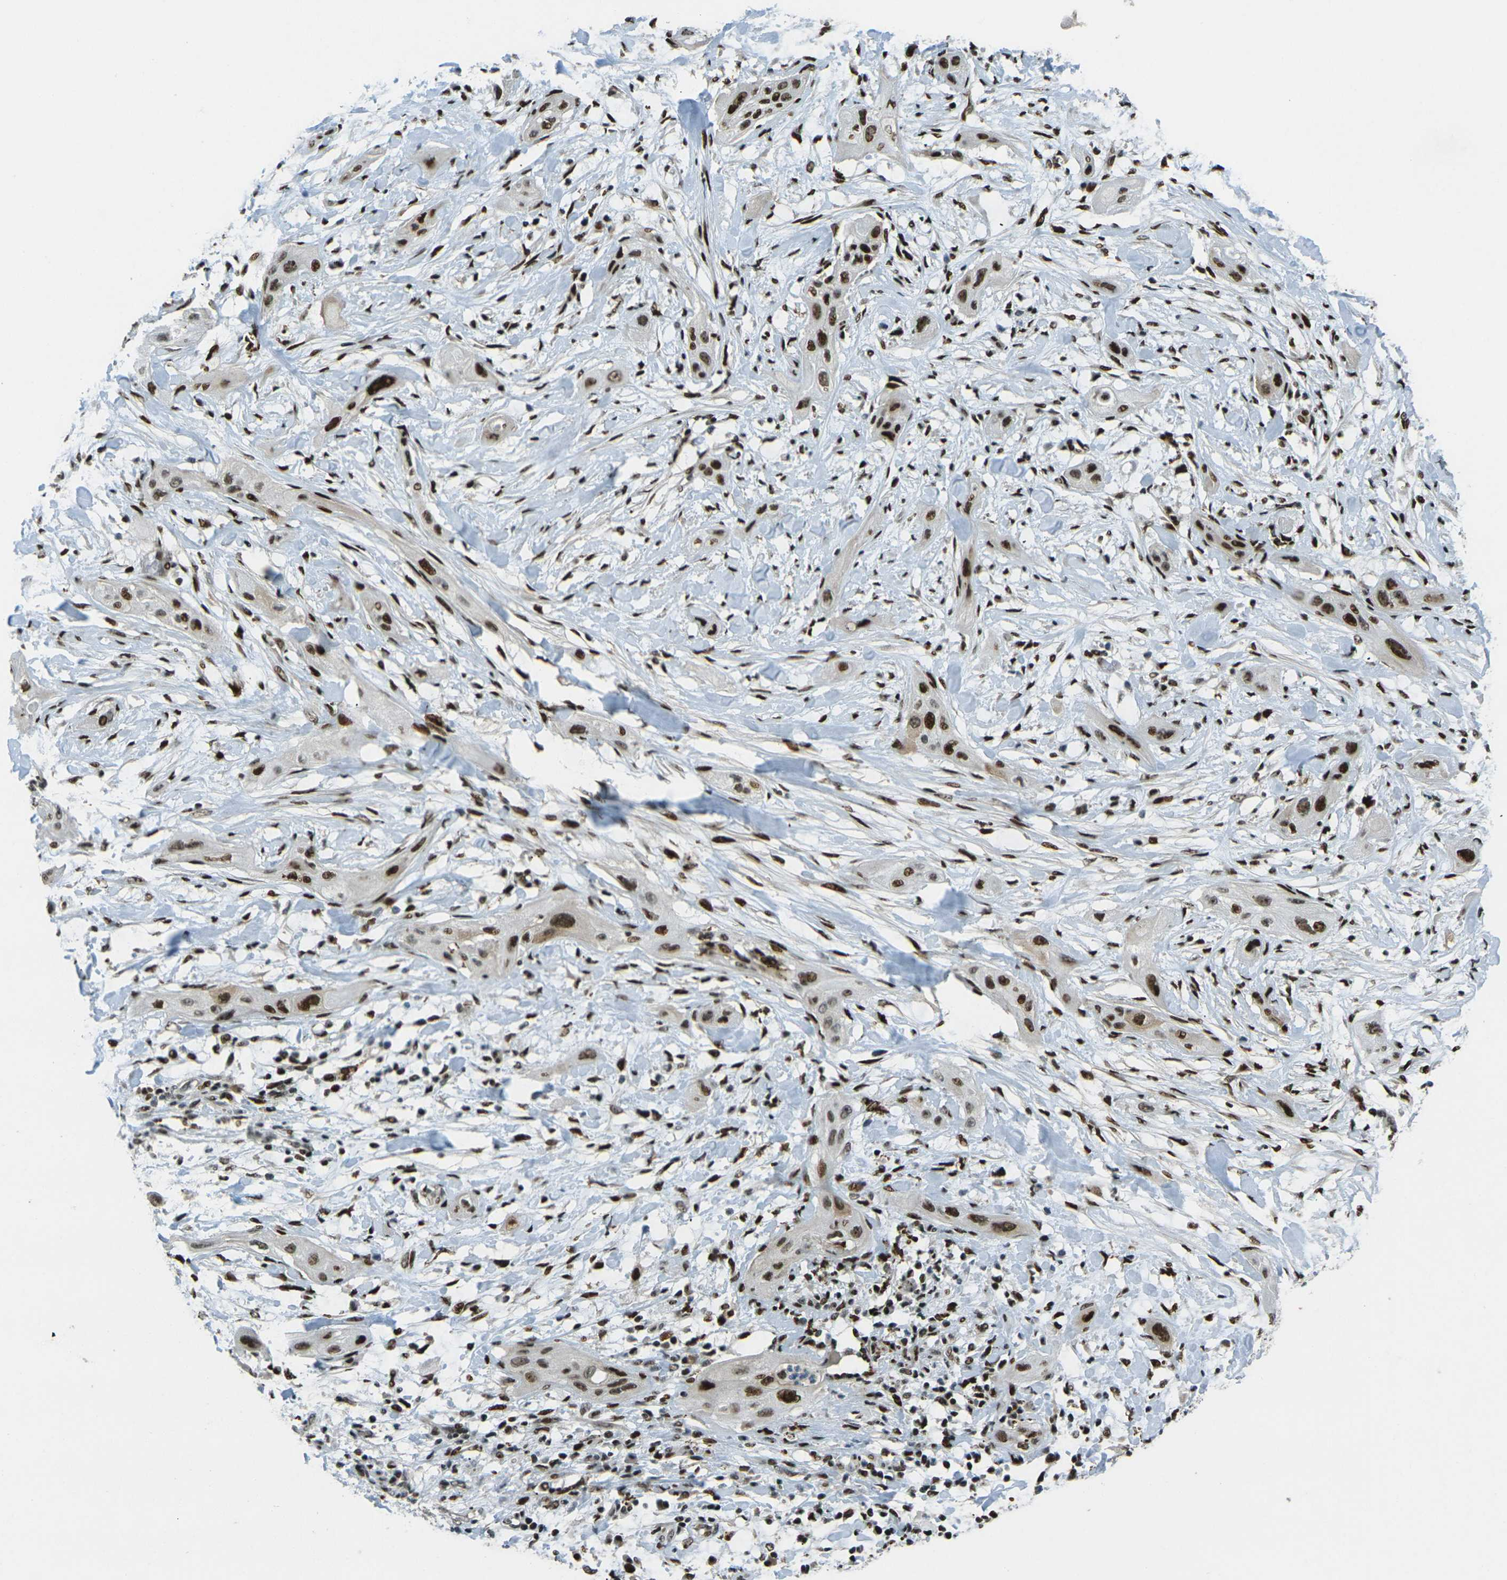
{"staining": {"intensity": "strong", "quantity": ">75%", "location": "nuclear"}, "tissue": "lung cancer", "cell_type": "Tumor cells", "image_type": "cancer", "snomed": [{"axis": "morphology", "description": "Squamous cell carcinoma, NOS"}, {"axis": "topography", "description": "Lung"}], "caption": "Immunohistochemistry (DAB) staining of human lung cancer (squamous cell carcinoma) reveals strong nuclear protein positivity in approximately >75% of tumor cells. (IHC, brightfield microscopy, high magnification).", "gene": "UBE2C", "patient": {"sex": "female", "age": 47}}